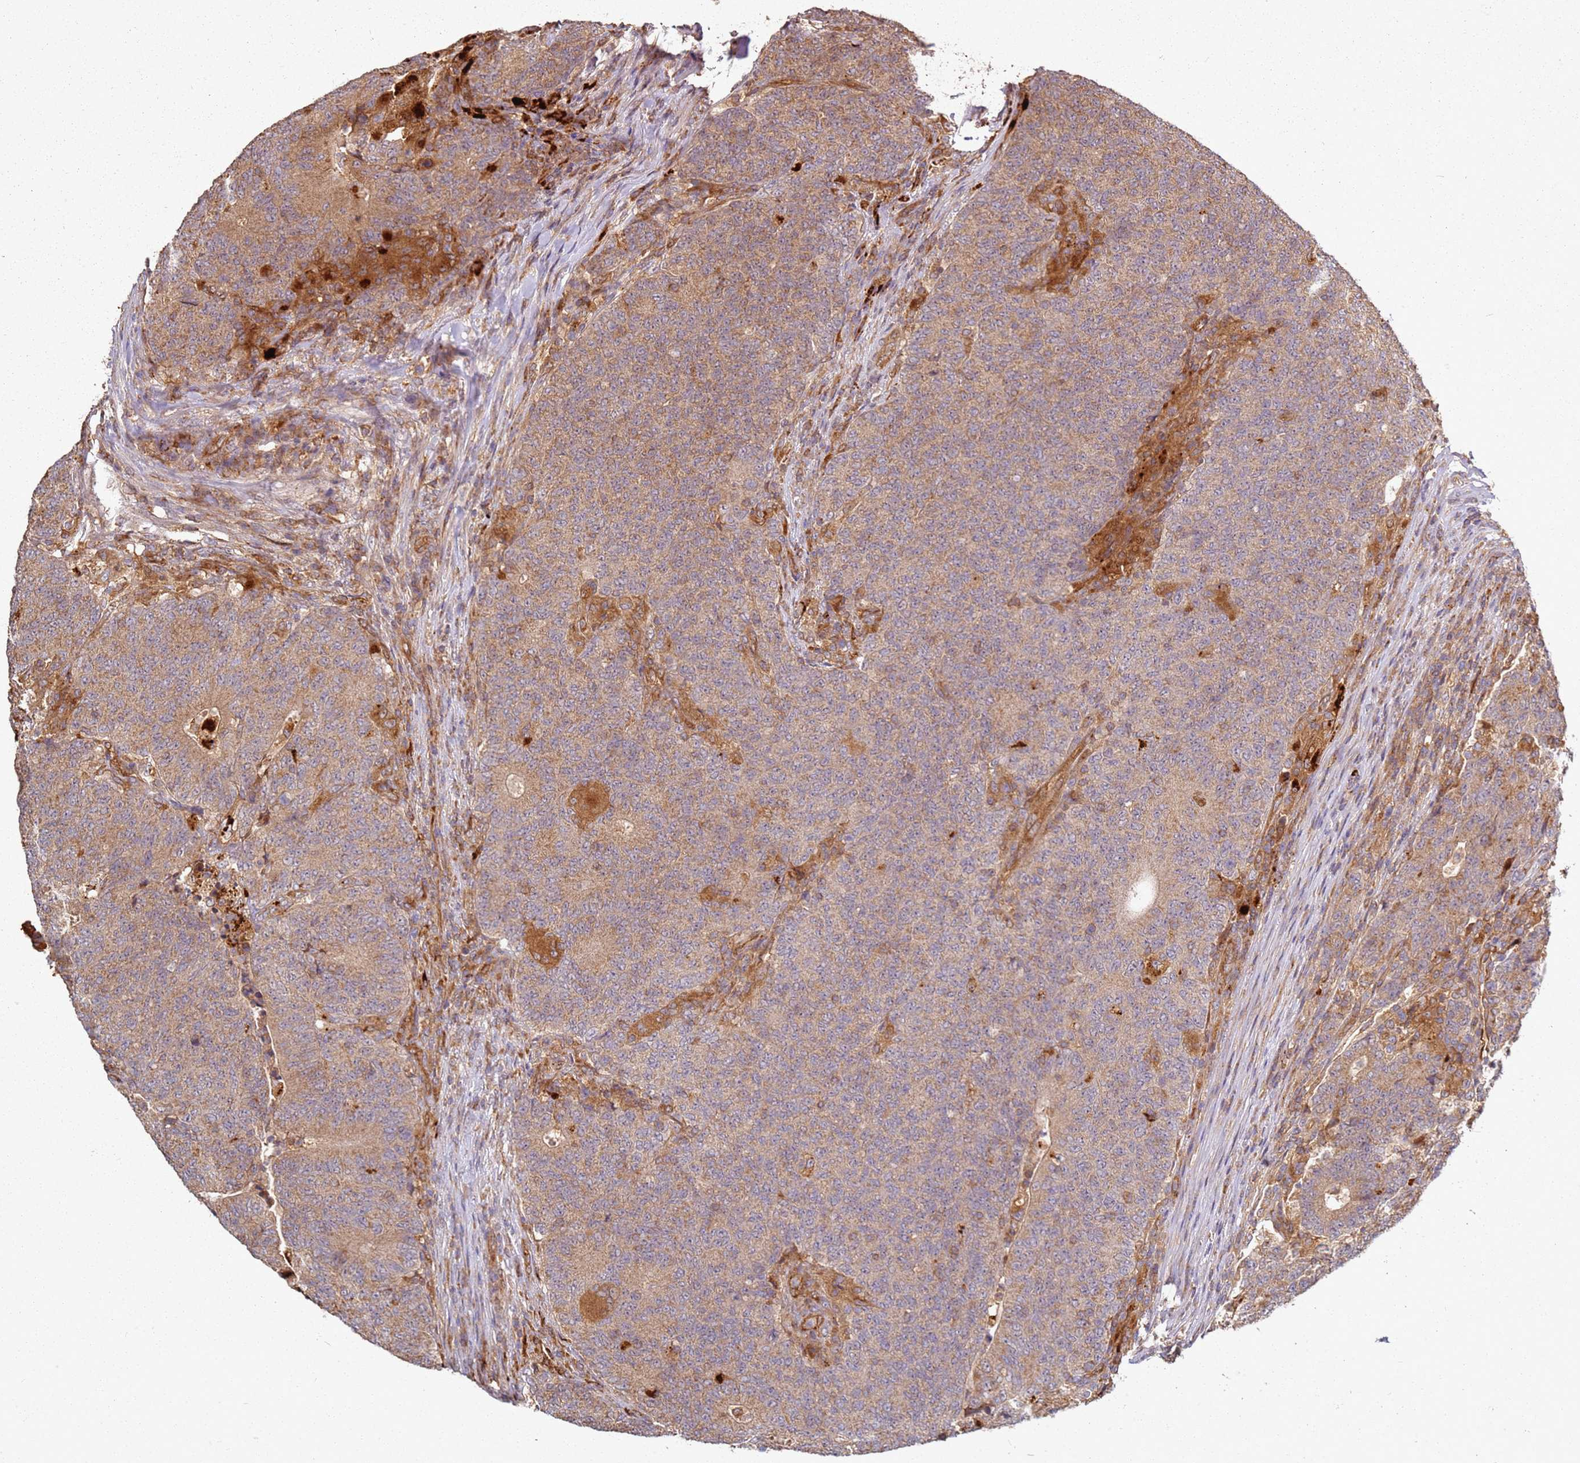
{"staining": {"intensity": "moderate", "quantity": ">75%", "location": "cytoplasmic/membranous"}, "tissue": "colorectal cancer", "cell_type": "Tumor cells", "image_type": "cancer", "snomed": [{"axis": "morphology", "description": "Adenocarcinoma, NOS"}, {"axis": "topography", "description": "Colon"}], "caption": "Protein staining of colorectal adenocarcinoma tissue demonstrates moderate cytoplasmic/membranous positivity in about >75% of tumor cells.", "gene": "SCGB2B2", "patient": {"sex": "female", "age": 75}}